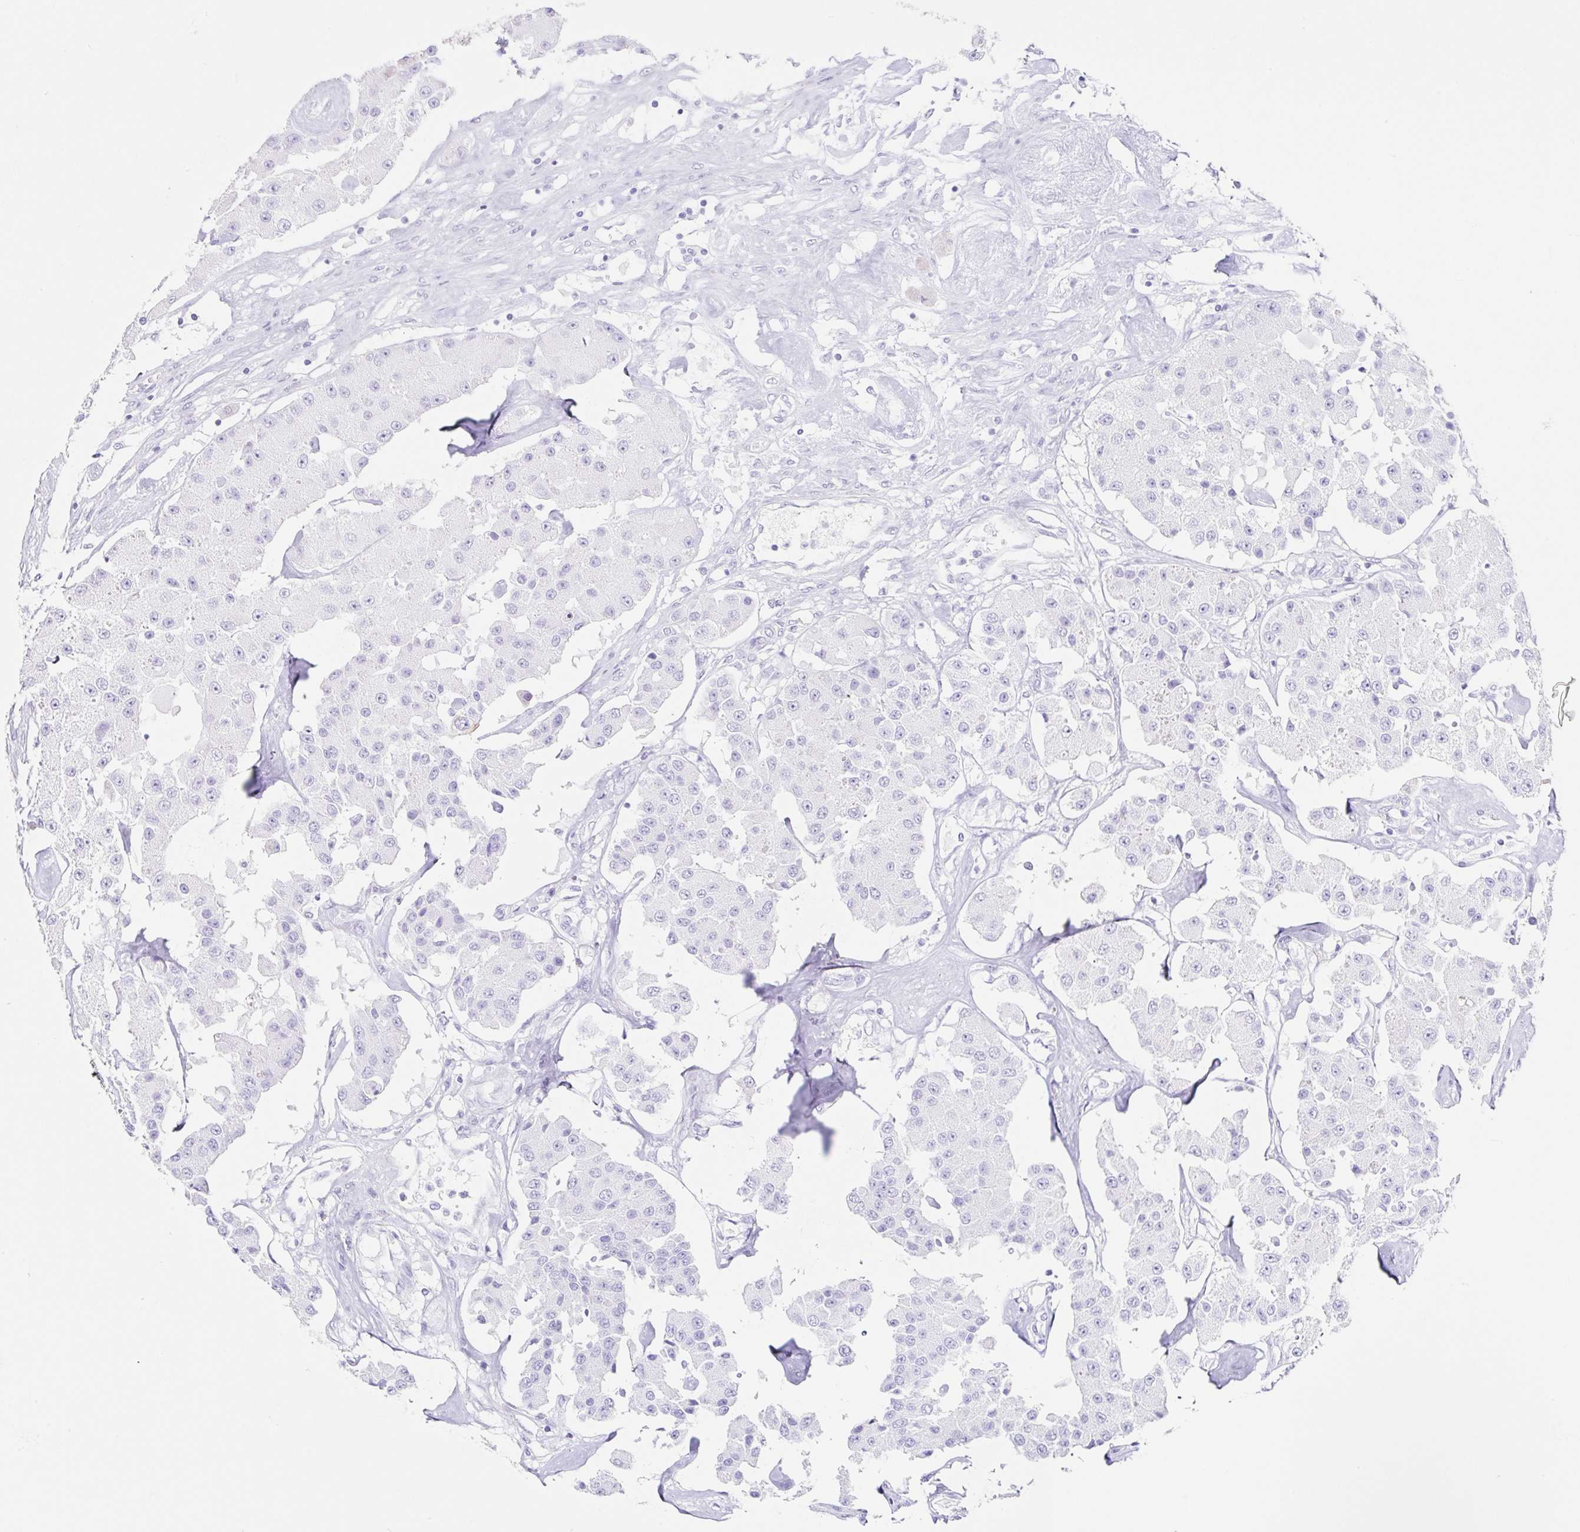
{"staining": {"intensity": "negative", "quantity": "none", "location": "none"}, "tissue": "carcinoid", "cell_type": "Tumor cells", "image_type": "cancer", "snomed": [{"axis": "morphology", "description": "Carcinoid, malignant, NOS"}, {"axis": "topography", "description": "Pancreas"}], "caption": "Immunohistochemistry histopathology image of neoplastic tissue: carcinoid (malignant) stained with DAB (3,3'-diaminobenzidine) reveals no significant protein expression in tumor cells.", "gene": "CLDND2", "patient": {"sex": "male", "age": 41}}